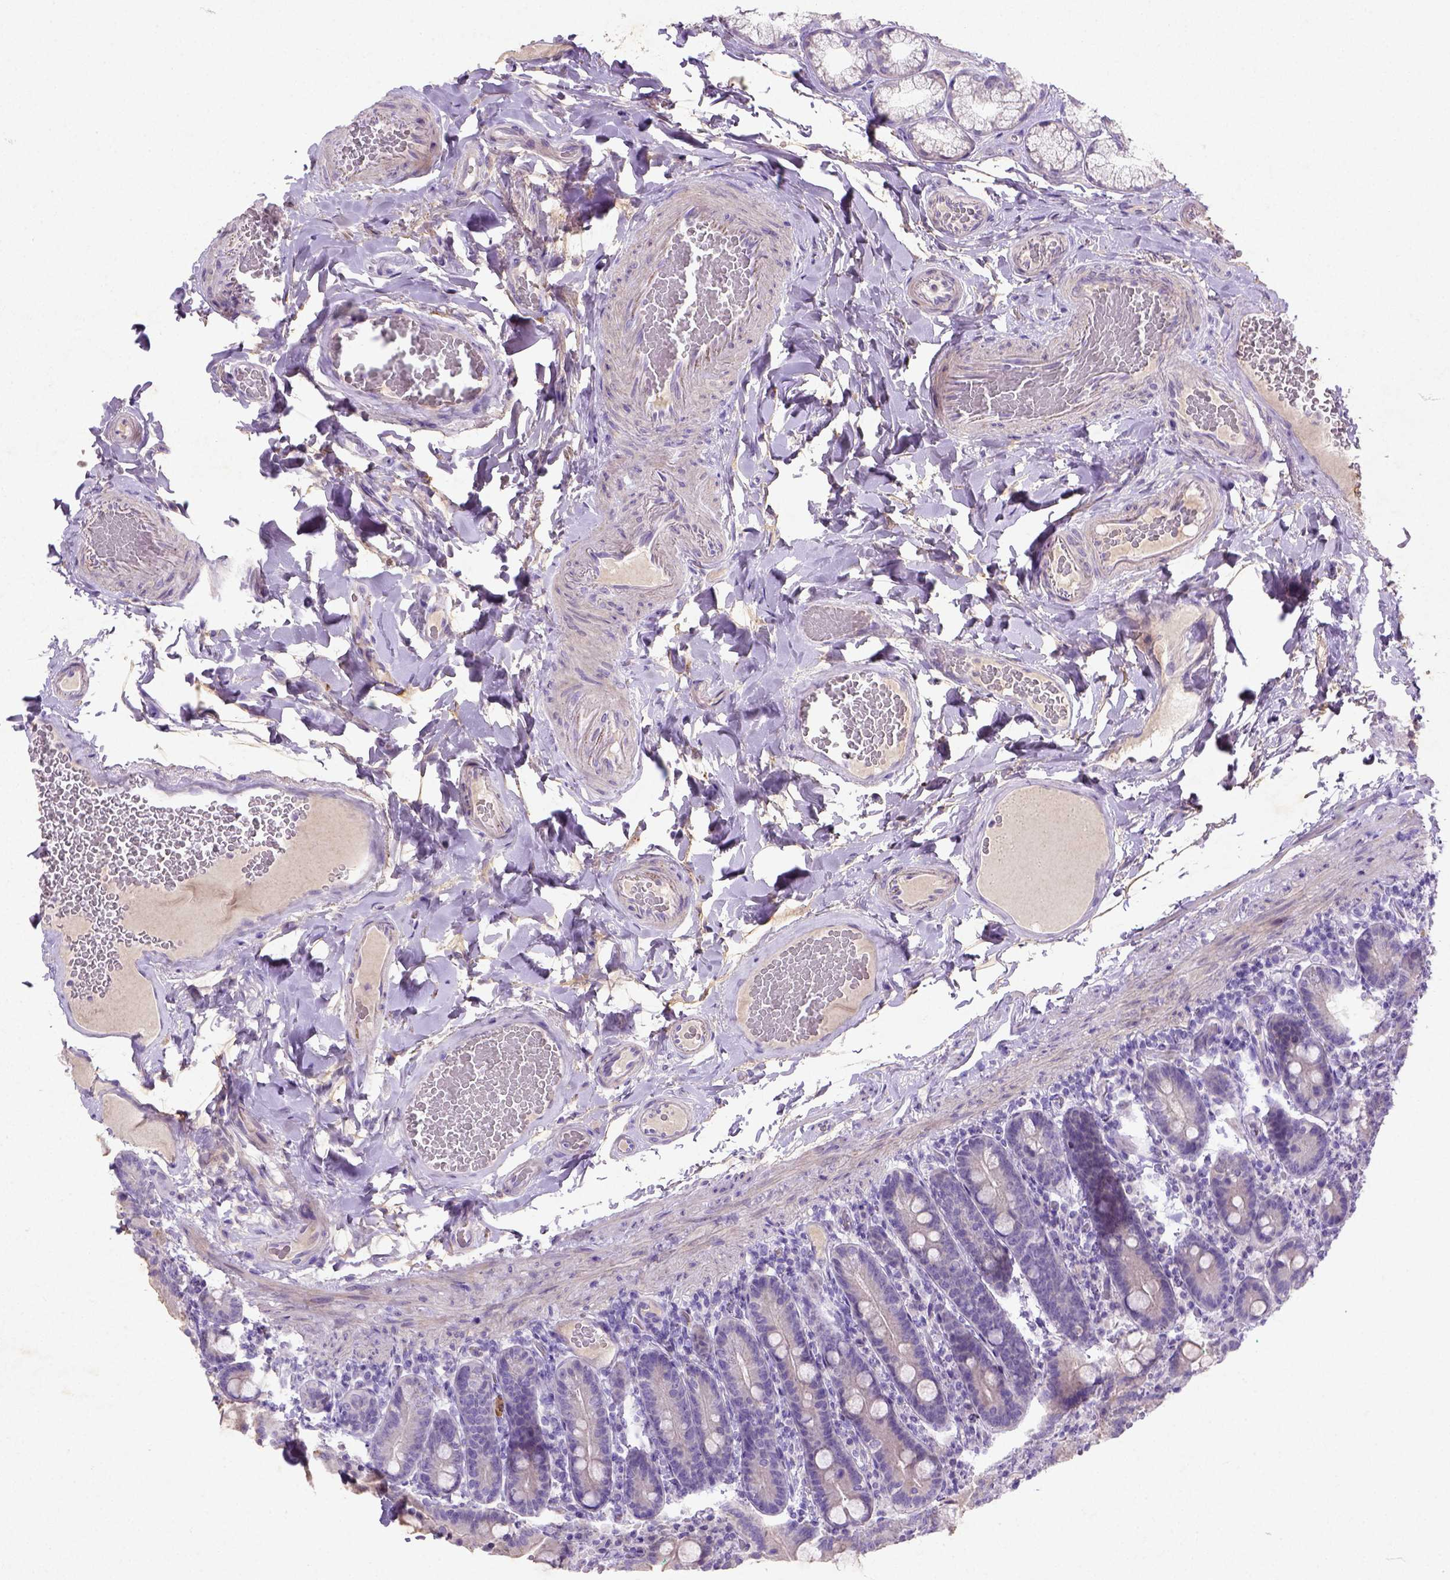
{"staining": {"intensity": "negative", "quantity": "none", "location": "none"}, "tissue": "duodenum", "cell_type": "Glandular cells", "image_type": "normal", "snomed": [{"axis": "morphology", "description": "Normal tissue, NOS"}, {"axis": "topography", "description": "Duodenum"}], "caption": "IHC photomicrograph of benign duodenum stained for a protein (brown), which exhibits no expression in glandular cells. (DAB immunohistochemistry visualized using brightfield microscopy, high magnification).", "gene": "NUDT2", "patient": {"sex": "female", "age": 62}}